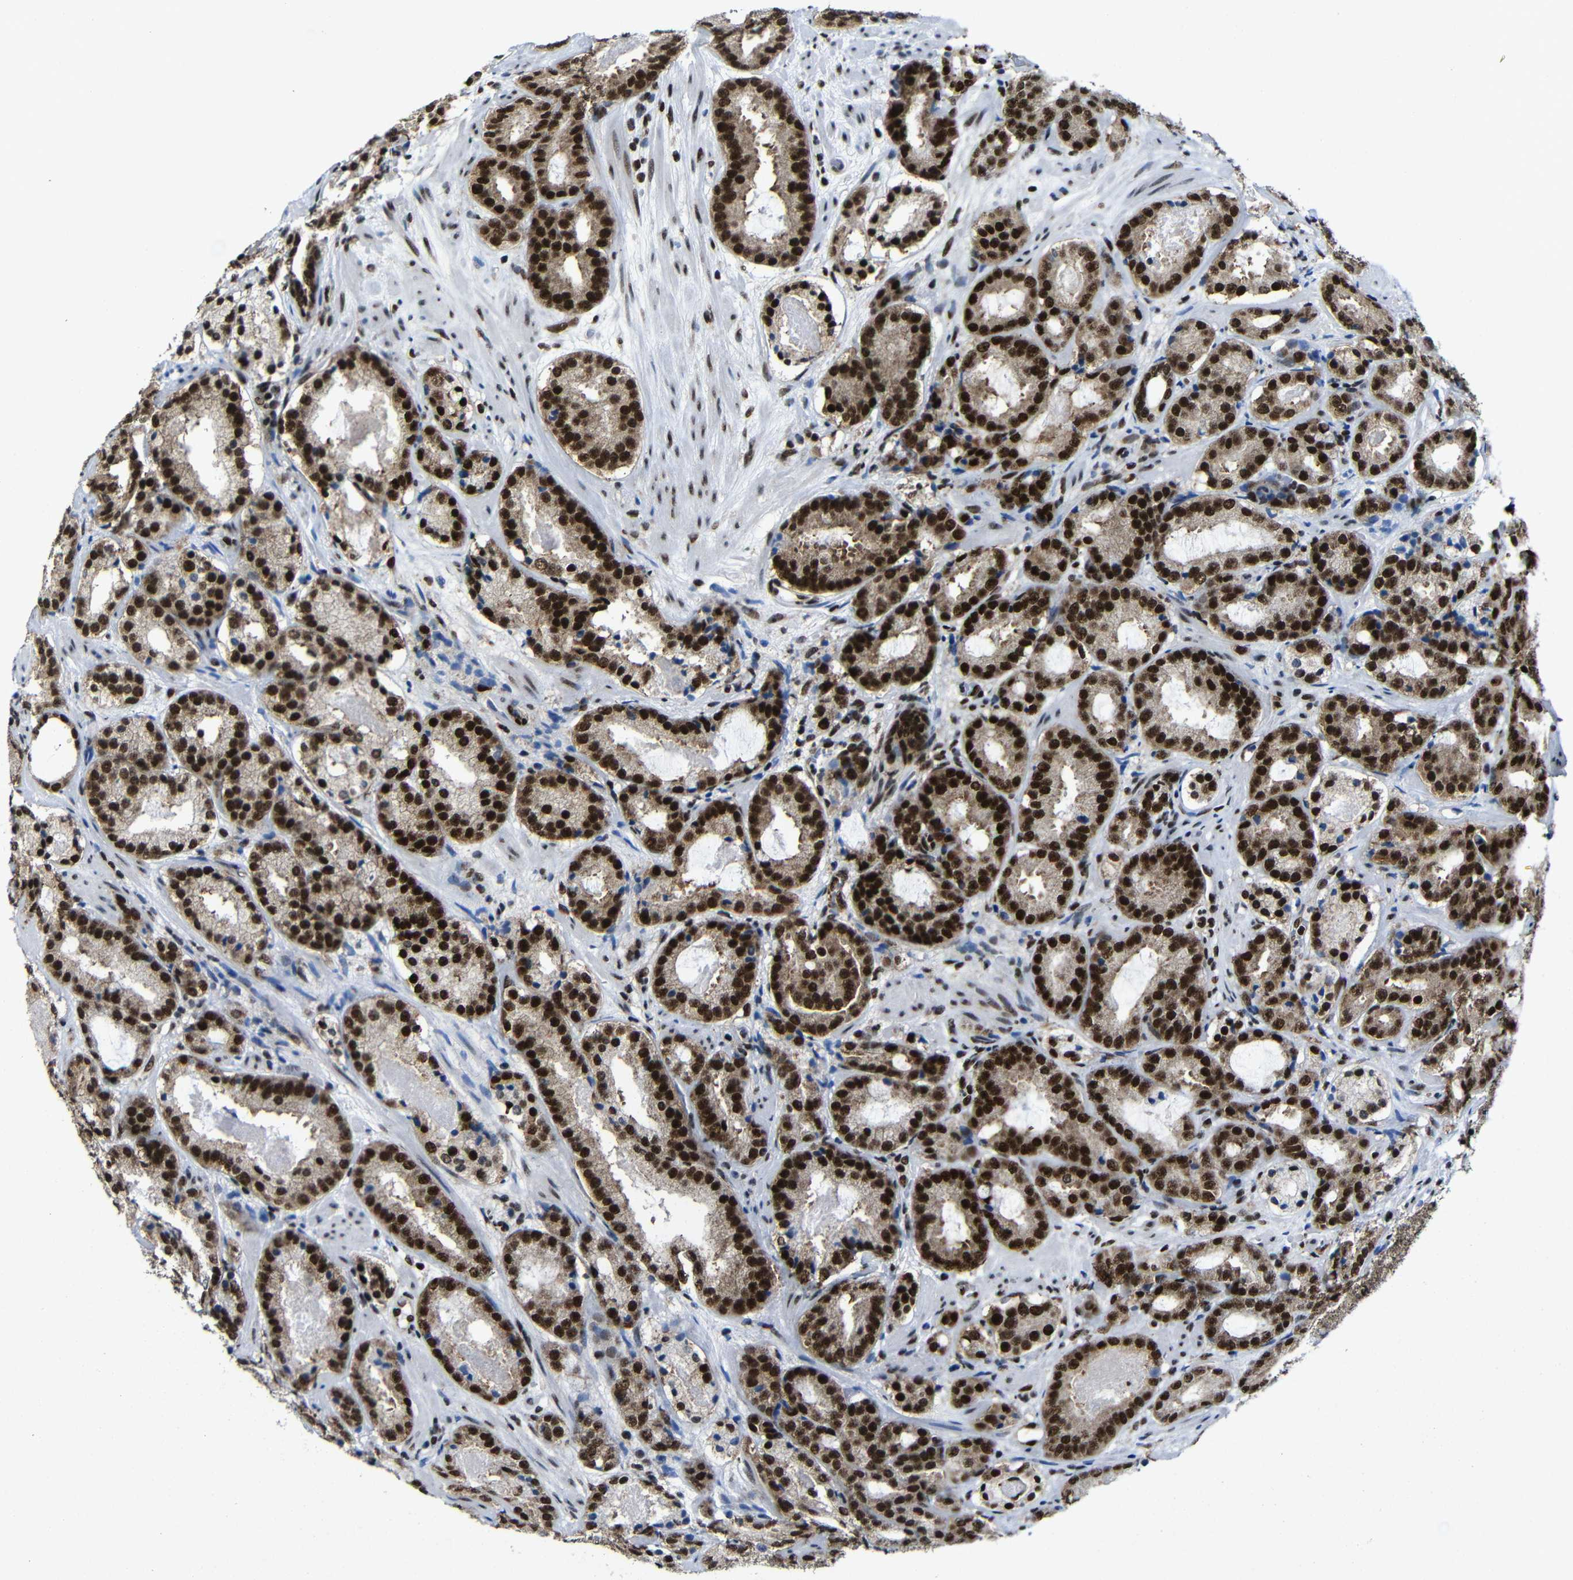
{"staining": {"intensity": "strong", "quantity": ">75%", "location": "nuclear"}, "tissue": "prostate cancer", "cell_type": "Tumor cells", "image_type": "cancer", "snomed": [{"axis": "morphology", "description": "Adenocarcinoma, Low grade"}, {"axis": "topography", "description": "Prostate"}], "caption": "Immunohistochemistry (IHC) histopathology image of human prostate adenocarcinoma (low-grade) stained for a protein (brown), which reveals high levels of strong nuclear positivity in approximately >75% of tumor cells.", "gene": "PTBP1", "patient": {"sex": "male", "age": 69}}